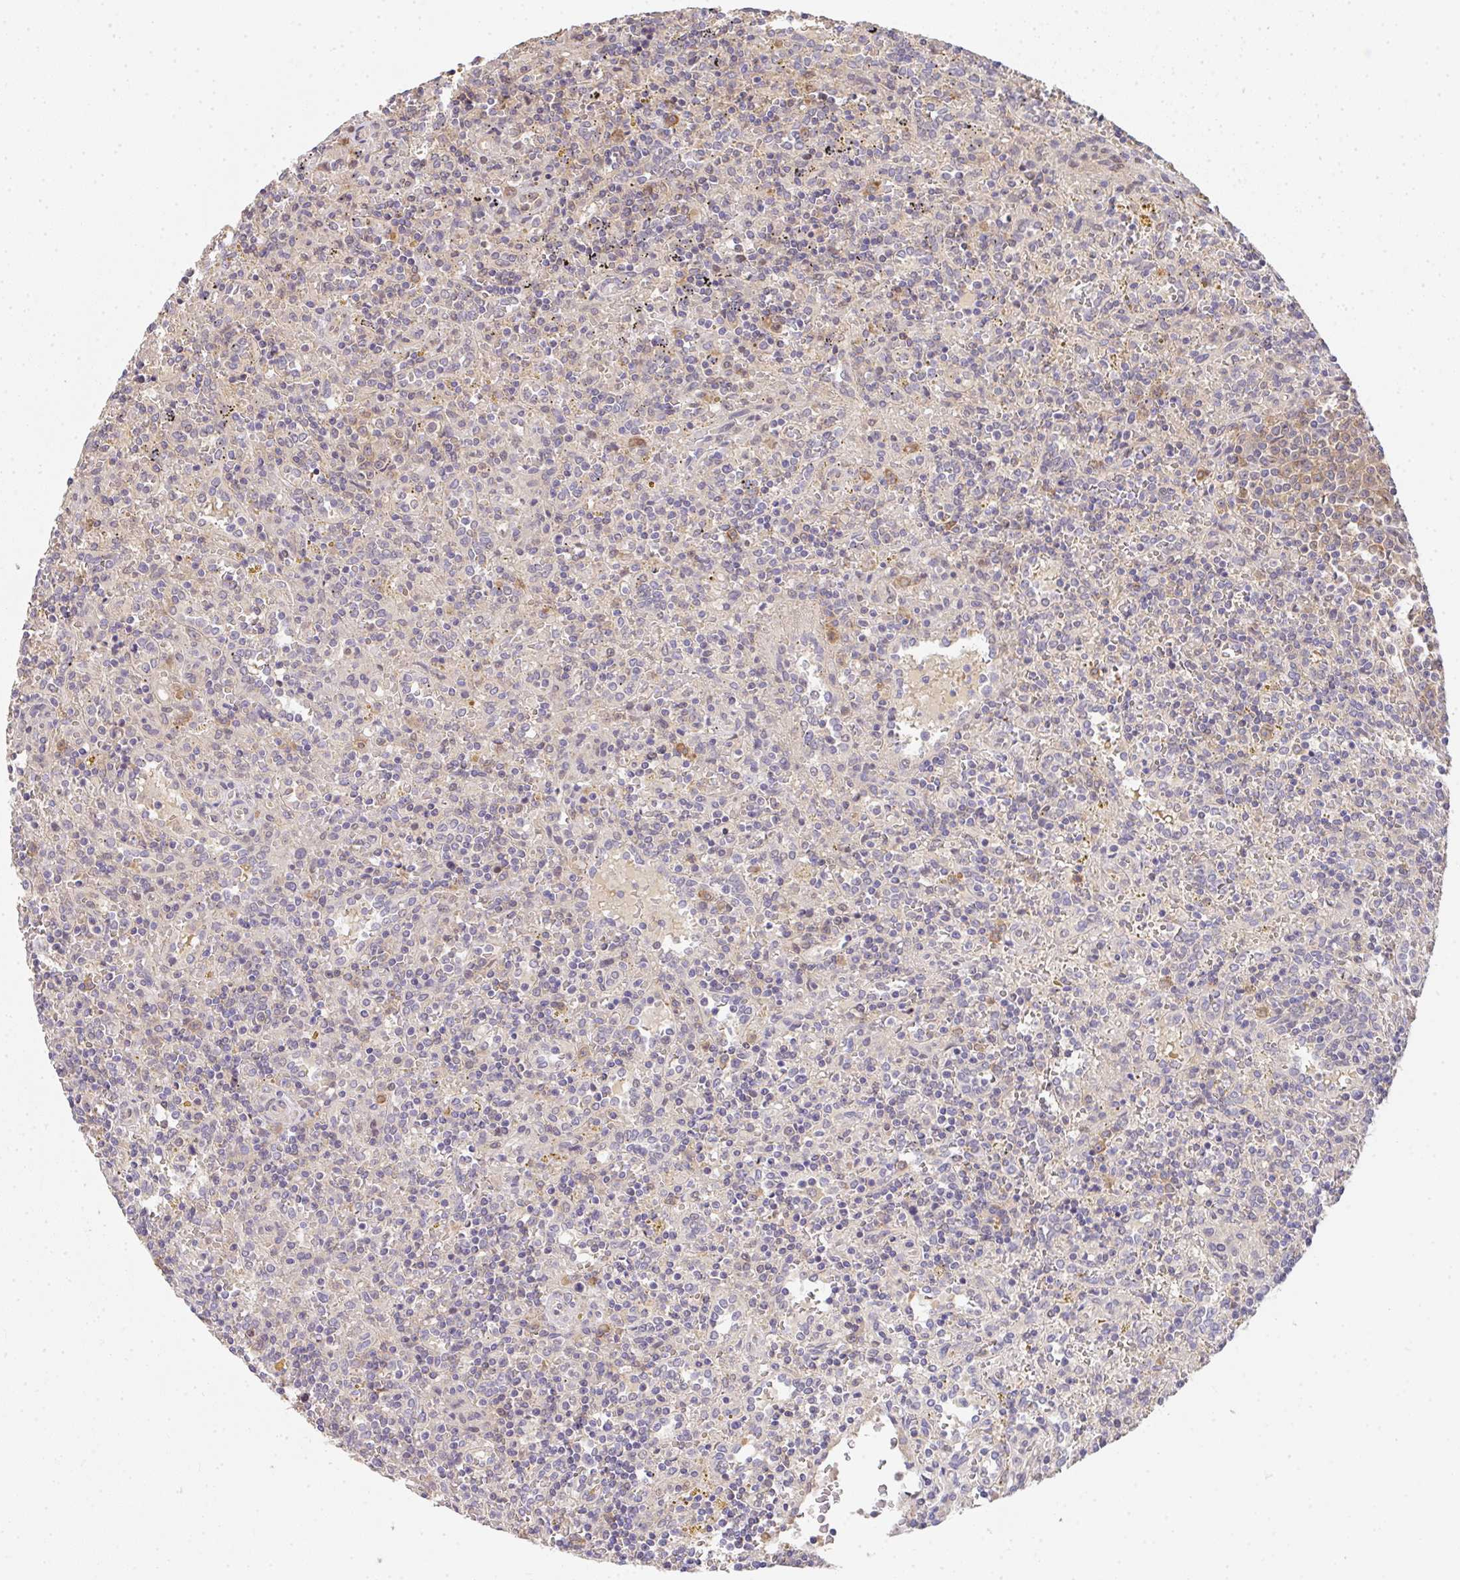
{"staining": {"intensity": "weak", "quantity": "<25%", "location": "cytoplasmic/membranous"}, "tissue": "lymphoma", "cell_type": "Tumor cells", "image_type": "cancer", "snomed": [{"axis": "morphology", "description": "Malignant lymphoma, non-Hodgkin's type, Low grade"}, {"axis": "topography", "description": "Spleen"}], "caption": "Micrograph shows no significant protein positivity in tumor cells of lymphoma.", "gene": "EEF1AKMT1", "patient": {"sex": "male", "age": 67}}